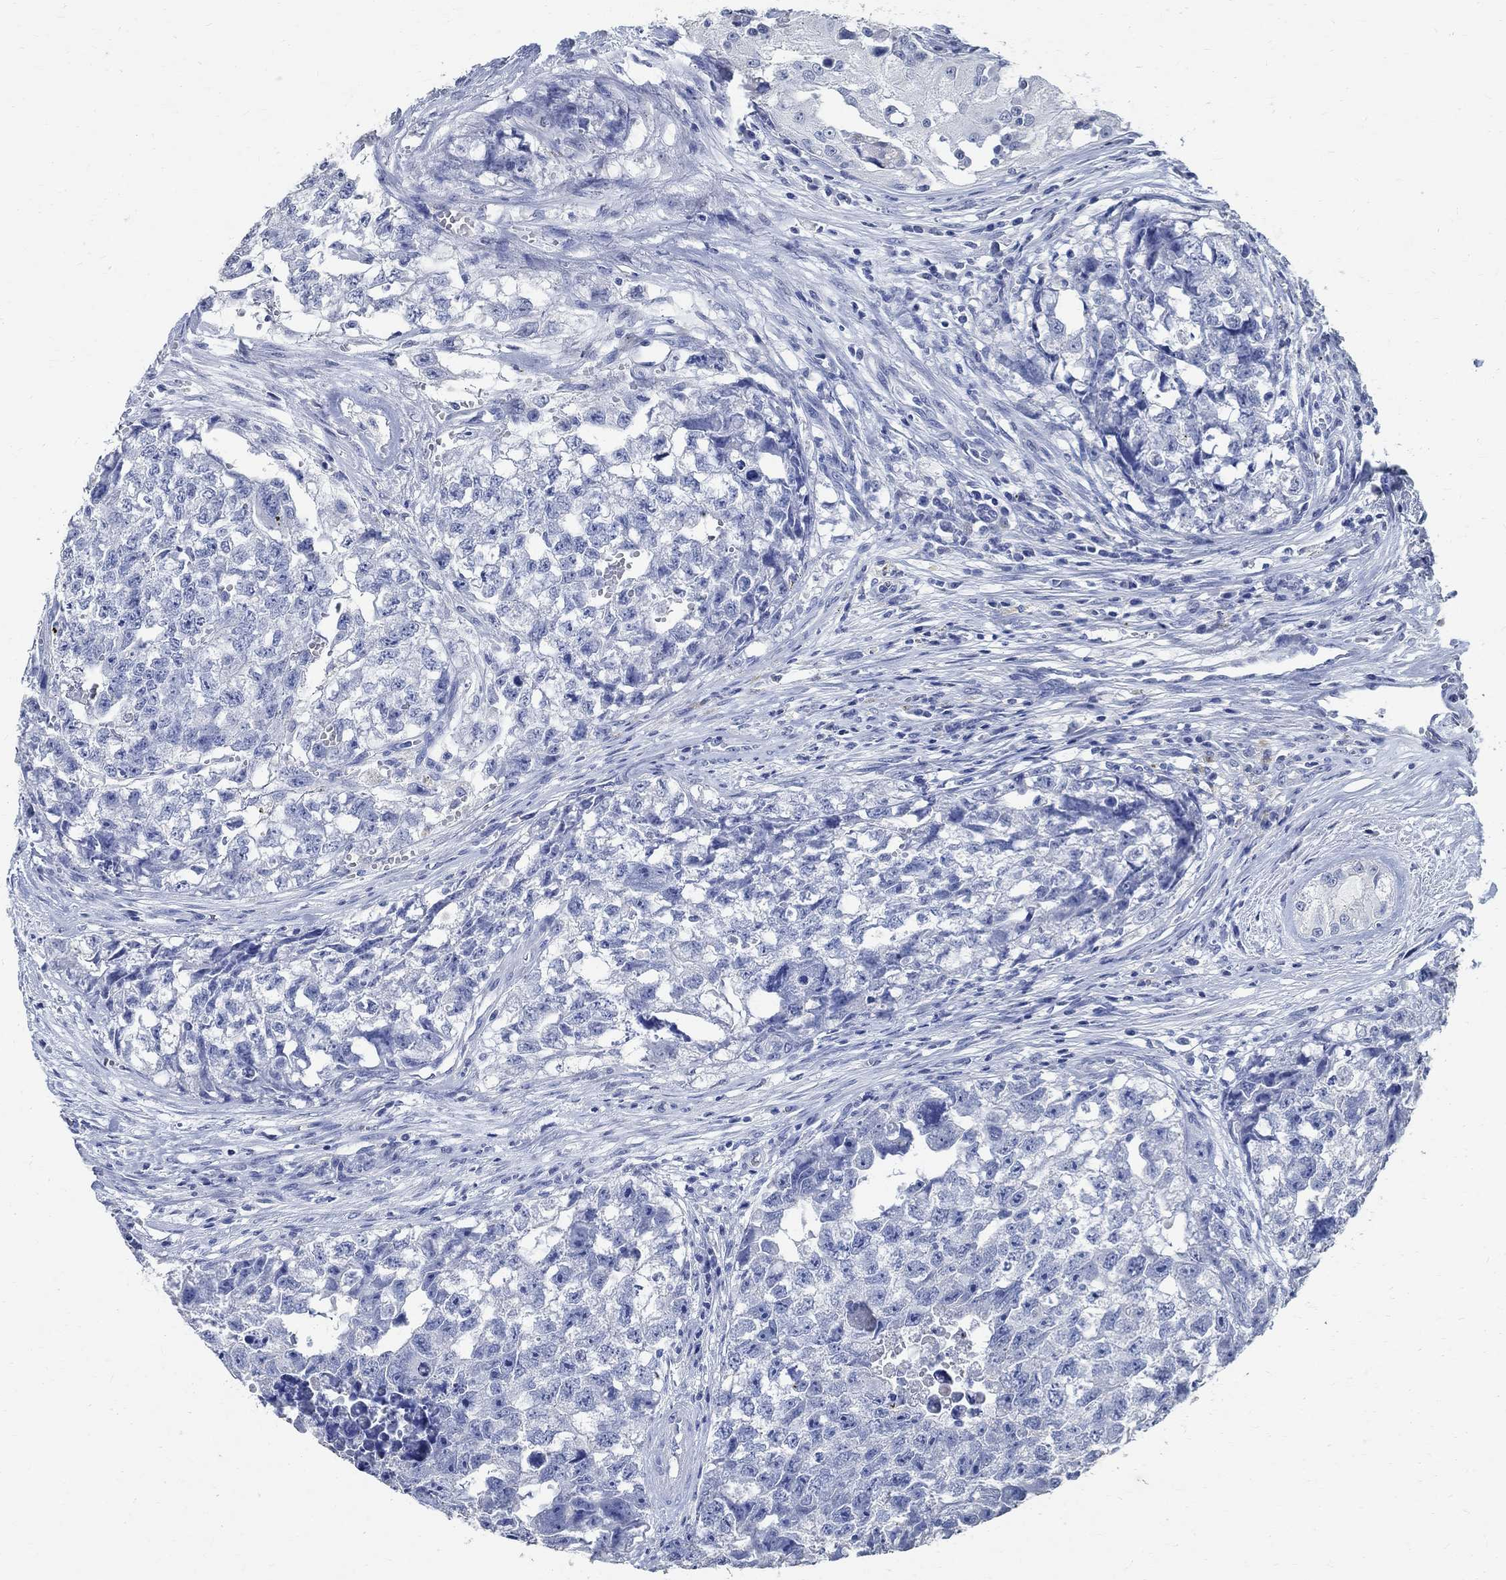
{"staining": {"intensity": "negative", "quantity": "none", "location": "none"}, "tissue": "testis cancer", "cell_type": "Tumor cells", "image_type": "cancer", "snomed": [{"axis": "morphology", "description": "Seminoma, NOS"}, {"axis": "morphology", "description": "Carcinoma, Embryonal, NOS"}, {"axis": "topography", "description": "Testis"}], "caption": "Human seminoma (testis) stained for a protein using IHC reveals no expression in tumor cells.", "gene": "TMEM221", "patient": {"sex": "male", "age": 22}}